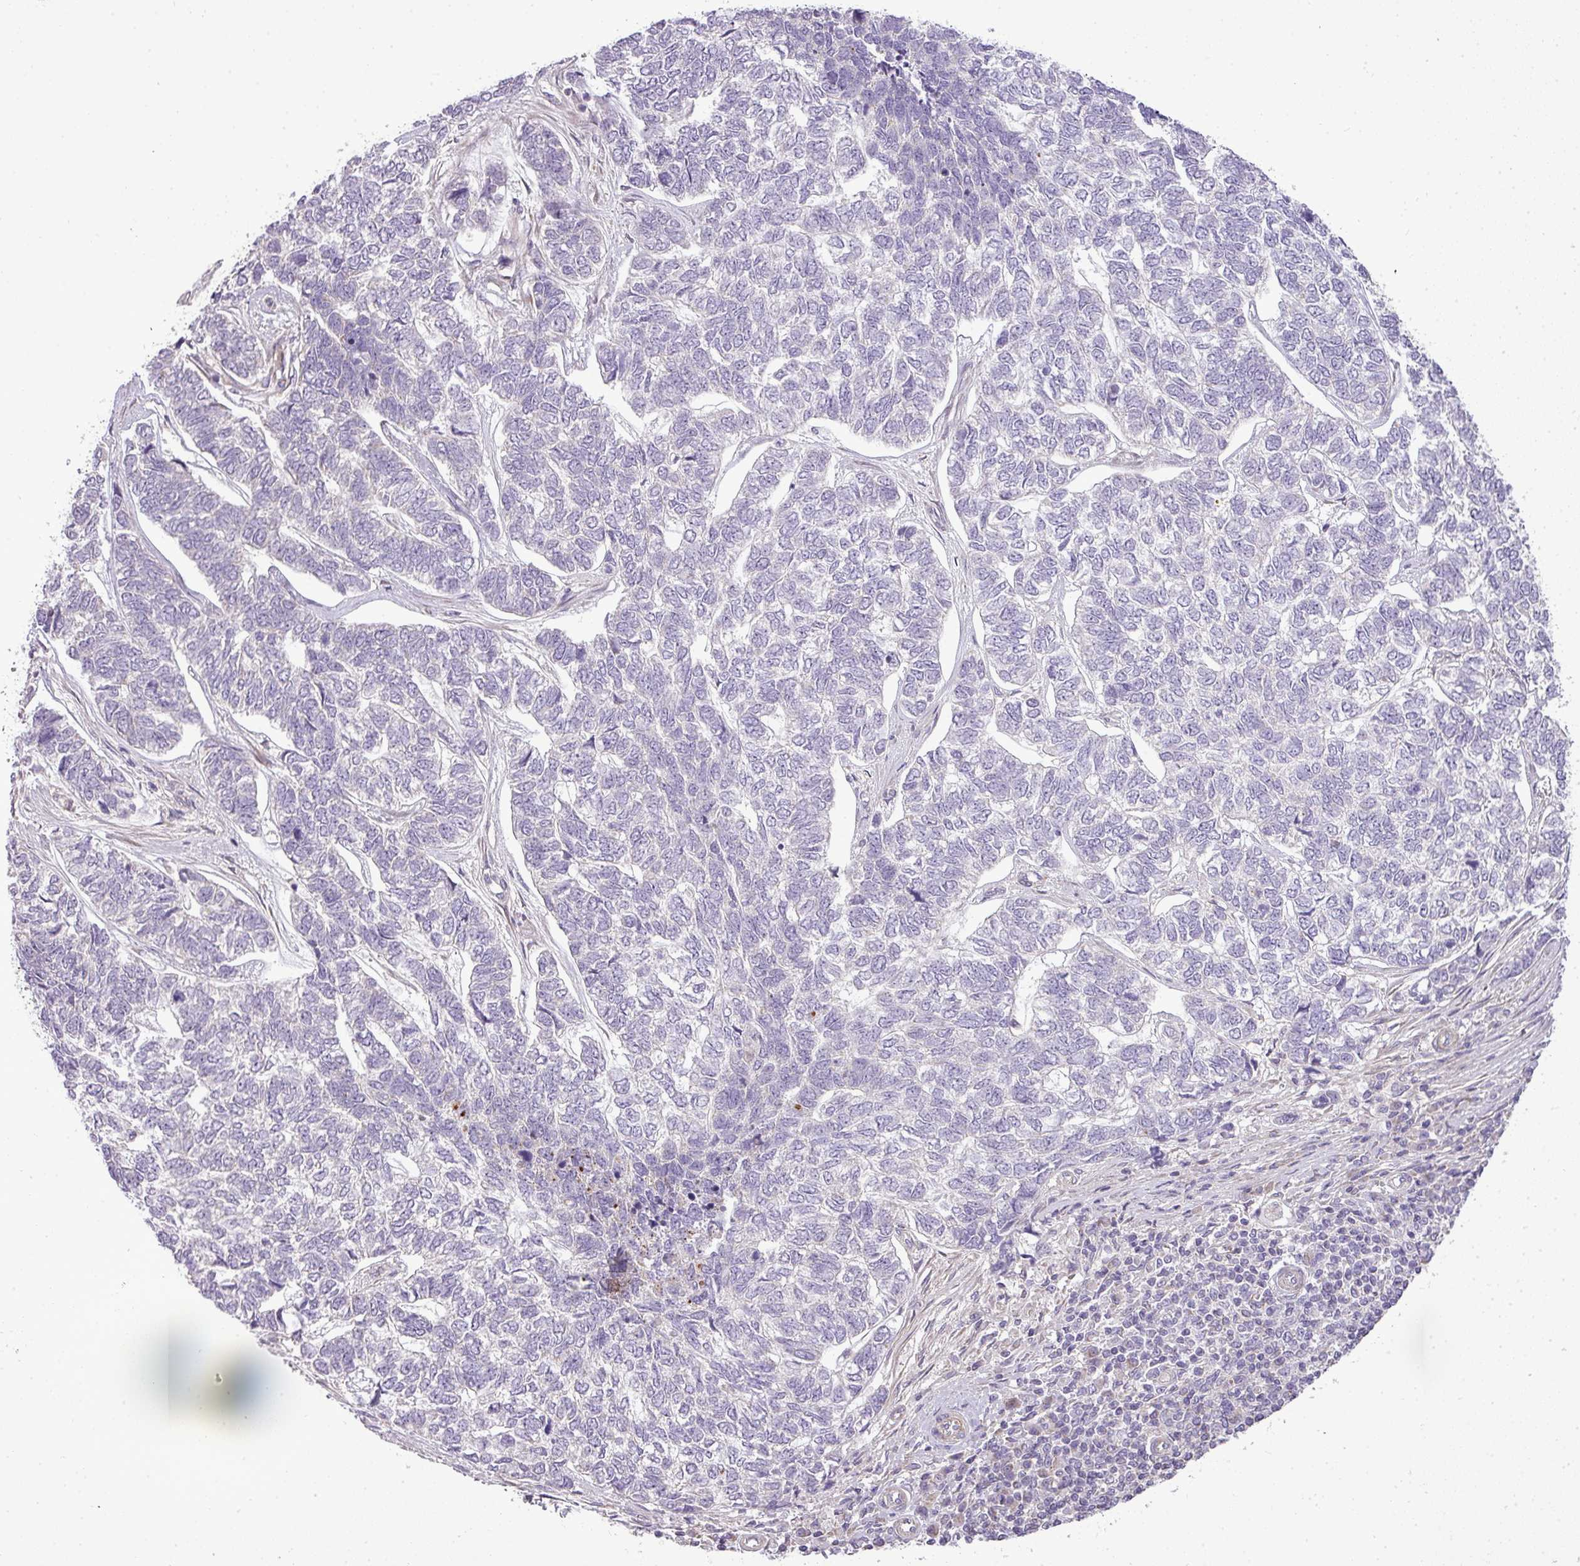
{"staining": {"intensity": "negative", "quantity": "none", "location": "none"}, "tissue": "skin cancer", "cell_type": "Tumor cells", "image_type": "cancer", "snomed": [{"axis": "morphology", "description": "Basal cell carcinoma"}, {"axis": "topography", "description": "Skin"}], "caption": "The photomicrograph exhibits no significant staining in tumor cells of skin basal cell carcinoma.", "gene": "ZDHHC1", "patient": {"sex": "female", "age": 65}}